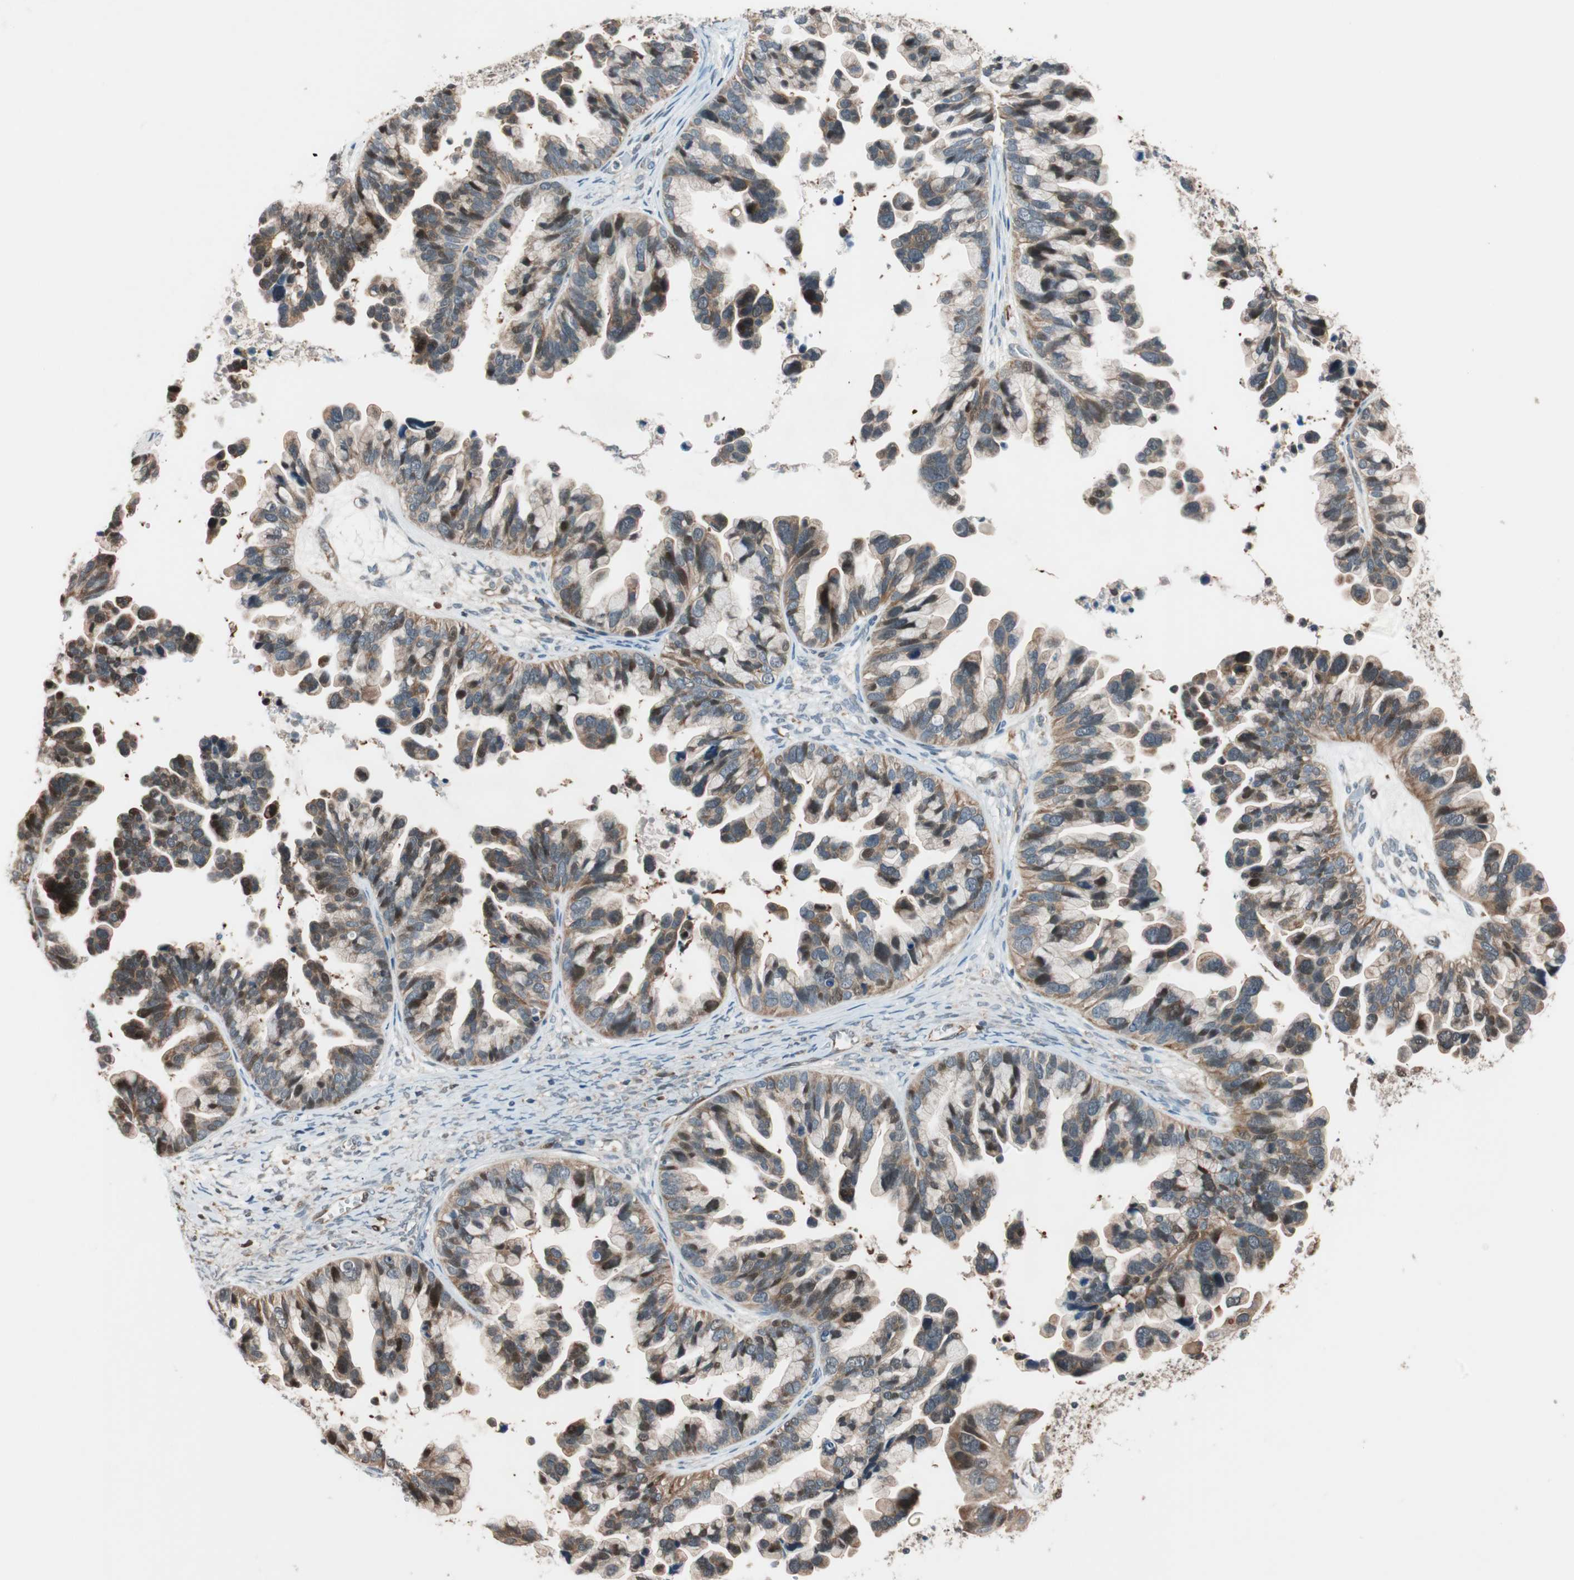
{"staining": {"intensity": "moderate", "quantity": "25%-75%", "location": "cytoplasmic/membranous,nuclear"}, "tissue": "ovarian cancer", "cell_type": "Tumor cells", "image_type": "cancer", "snomed": [{"axis": "morphology", "description": "Cystadenocarcinoma, serous, NOS"}, {"axis": "topography", "description": "Ovary"}], "caption": "High-magnification brightfield microscopy of serous cystadenocarcinoma (ovarian) stained with DAB (3,3'-diaminobenzidine) (brown) and counterstained with hematoxylin (blue). tumor cells exhibit moderate cytoplasmic/membranous and nuclear staining is appreciated in approximately25%-75% of cells. (Stains: DAB in brown, nuclei in blue, Microscopy: brightfield microscopy at high magnification).", "gene": "PIK3R3", "patient": {"sex": "female", "age": 56}}